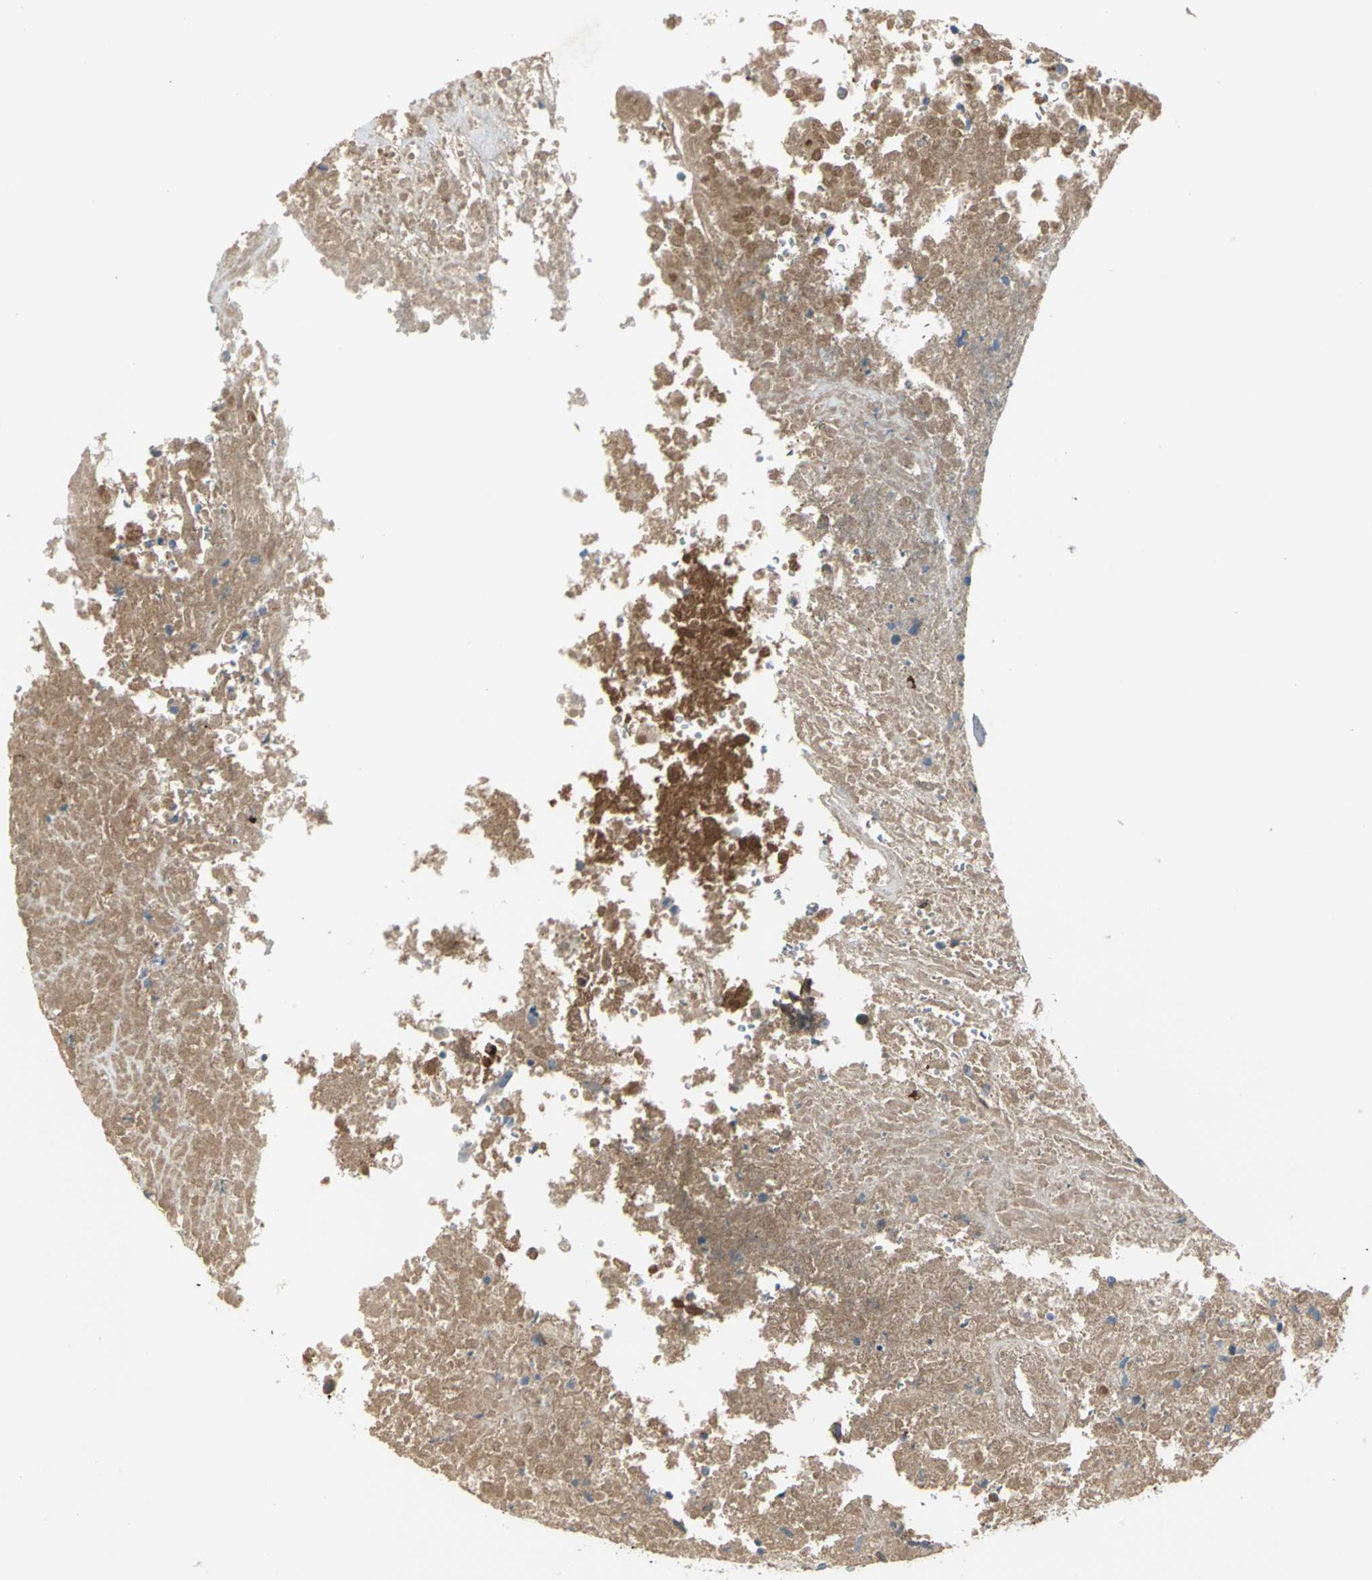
{"staining": {"intensity": "moderate", "quantity": ">75%", "location": "cytoplasmic/membranous"}, "tissue": "testis cancer", "cell_type": "Tumor cells", "image_type": "cancer", "snomed": [{"axis": "morphology", "description": "Necrosis, NOS"}, {"axis": "morphology", "description": "Carcinoma, Embryonal, NOS"}, {"axis": "topography", "description": "Testis"}], "caption": "The photomicrograph exhibits a brown stain indicating the presence of a protein in the cytoplasmic/membranous of tumor cells in embryonal carcinoma (testis).", "gene": "PROC", "patient": {"sex": "male", "age": 19}}